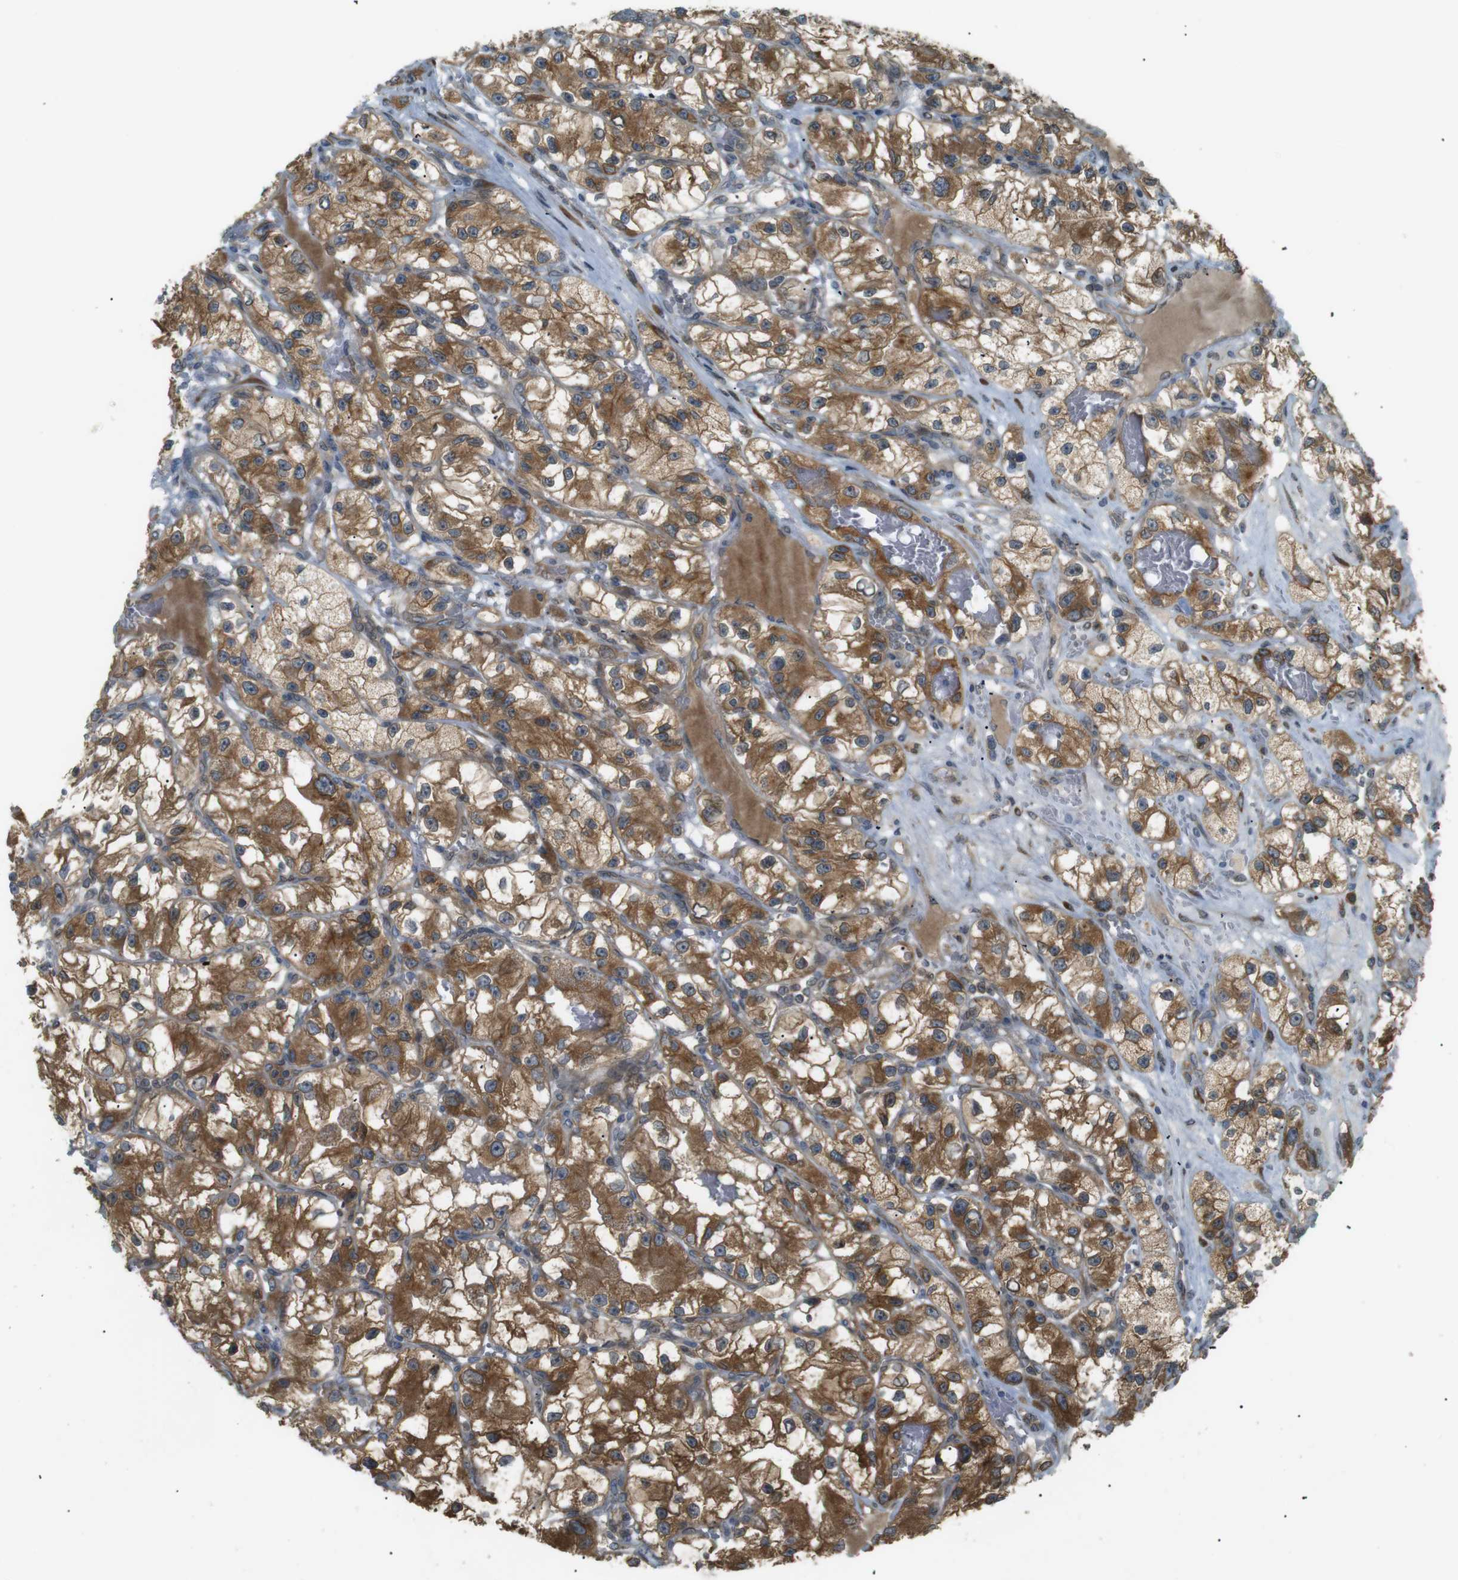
{"staining": {"intensity": "moderate", "quantity": ">75%", "location": "cytoplasmic/membranous"}, "tissue": "renal cancer", "cell_type": "Tumor cells", "image_type": "cancer", "snomed": [{"axis": "morphology", "description": "Adenocarcinoma, NOS"}, {"axis": "topography", "description": "Kidney"}], "caption": "Immunohistochemical staining of renal cancer (adenocarcinoma) demonstrates moderate cytoplasmic/membranous protein positivity in approximately >75% of tumor cells.", "gene": "TMED4", "patient": {"sex": "female", "age": 57}}